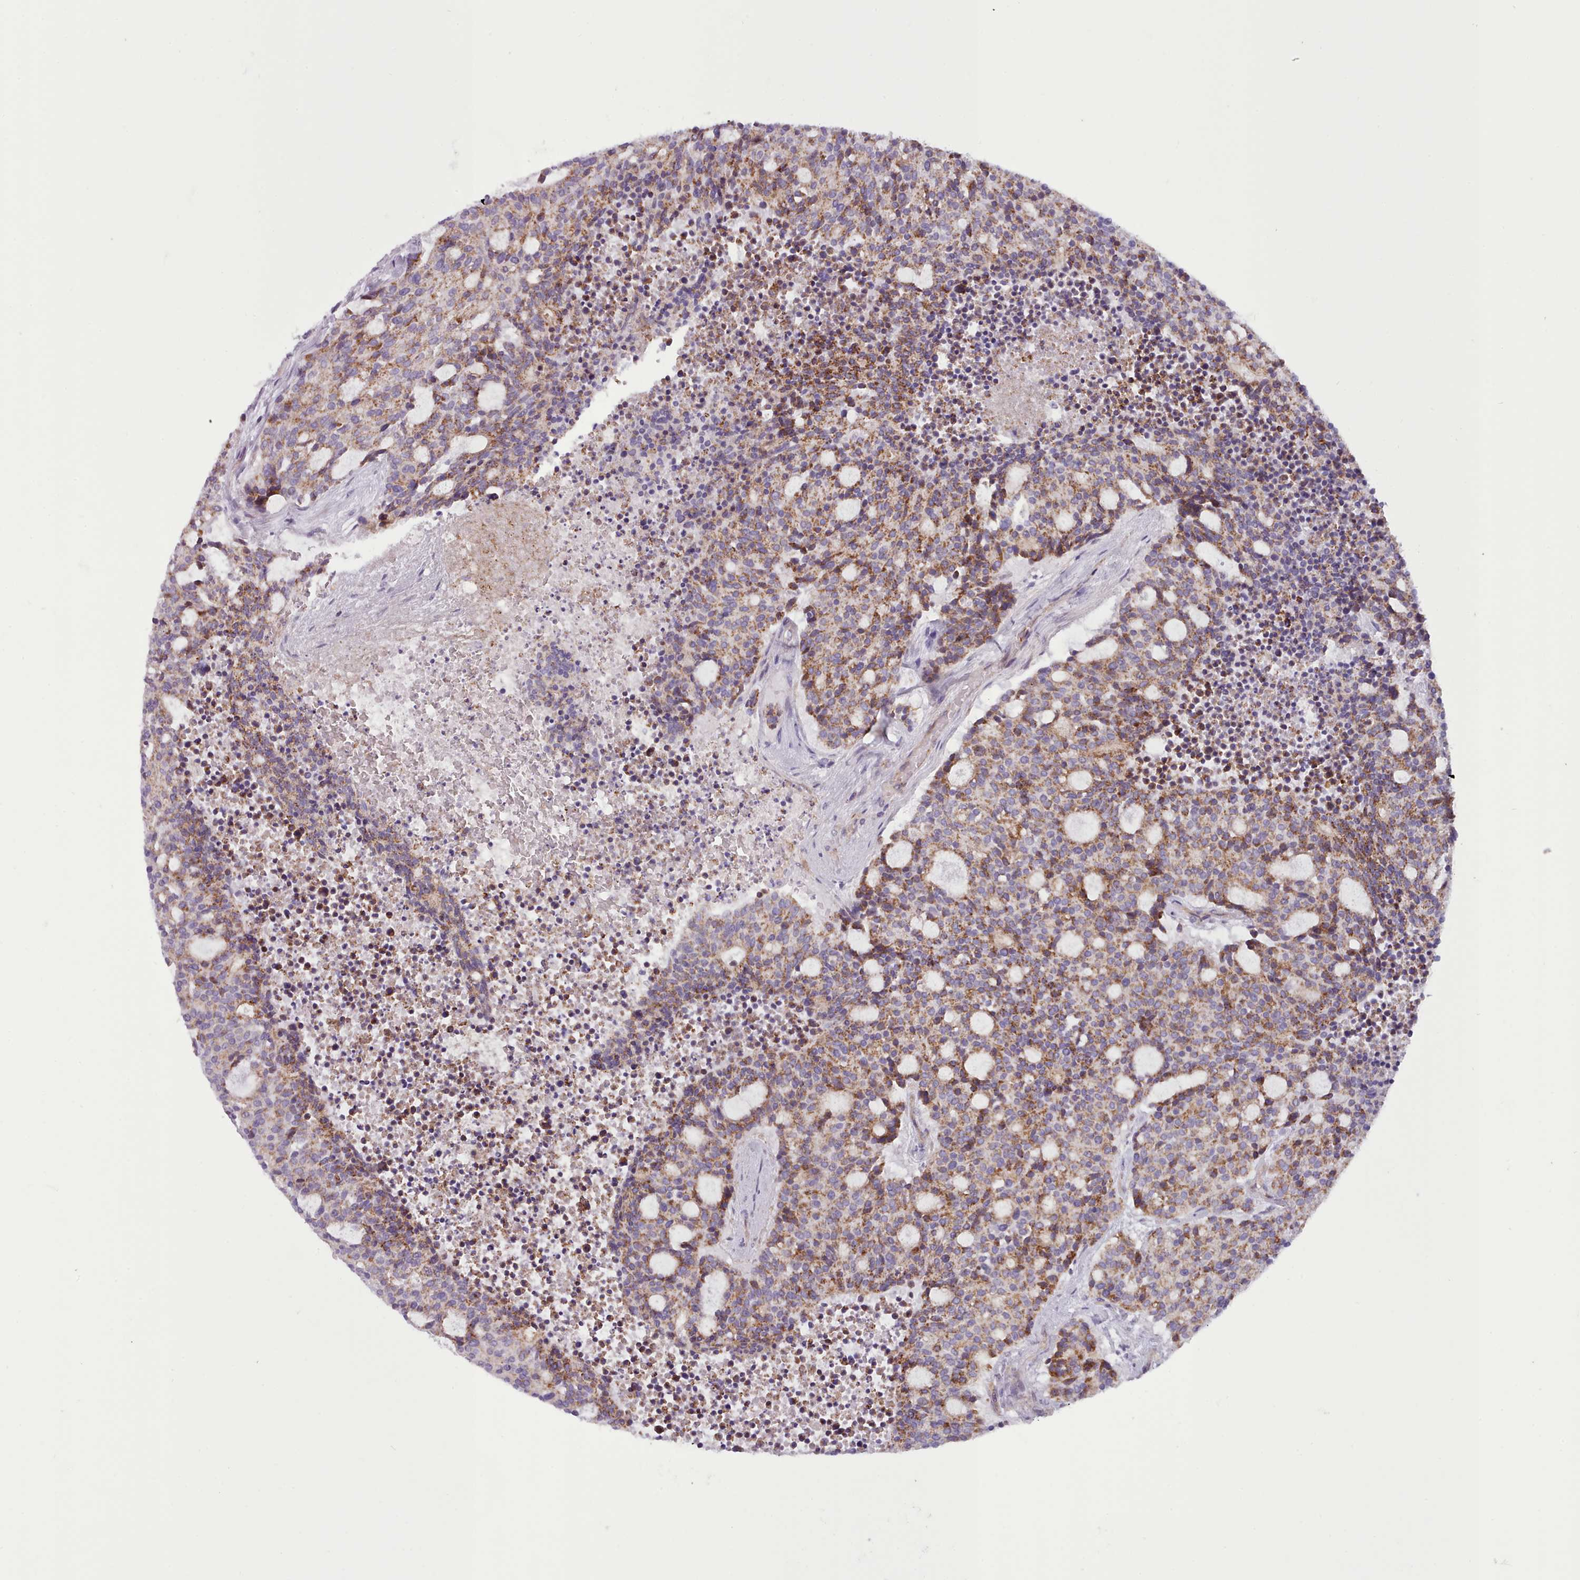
{"staining": {"intensity": "moderate", "quantity": ">75%", "location": "cytoplasmic/membranous"}, "tissue": "carcinoid", "cell_type": "Tumor cells", "image_type": "cancer", "snomed": [{"axis": "morphology", "description": "Carcinoid, malignant, NOS"}, {"axis": "topography", "description": "Pancreas"}], "caption": "High-magnification brightfield microscopy of carcinoid stained with DAB (3,3'-diaminobenzidine) (brown) and counterstained with hematoxylin (blue). tumor cells exhibit moderate cytoplasmic/membranous expression is identified in about>75% of cells.", "gene": "TENT4B", "patient": {"sex": "female", "age": 54}}